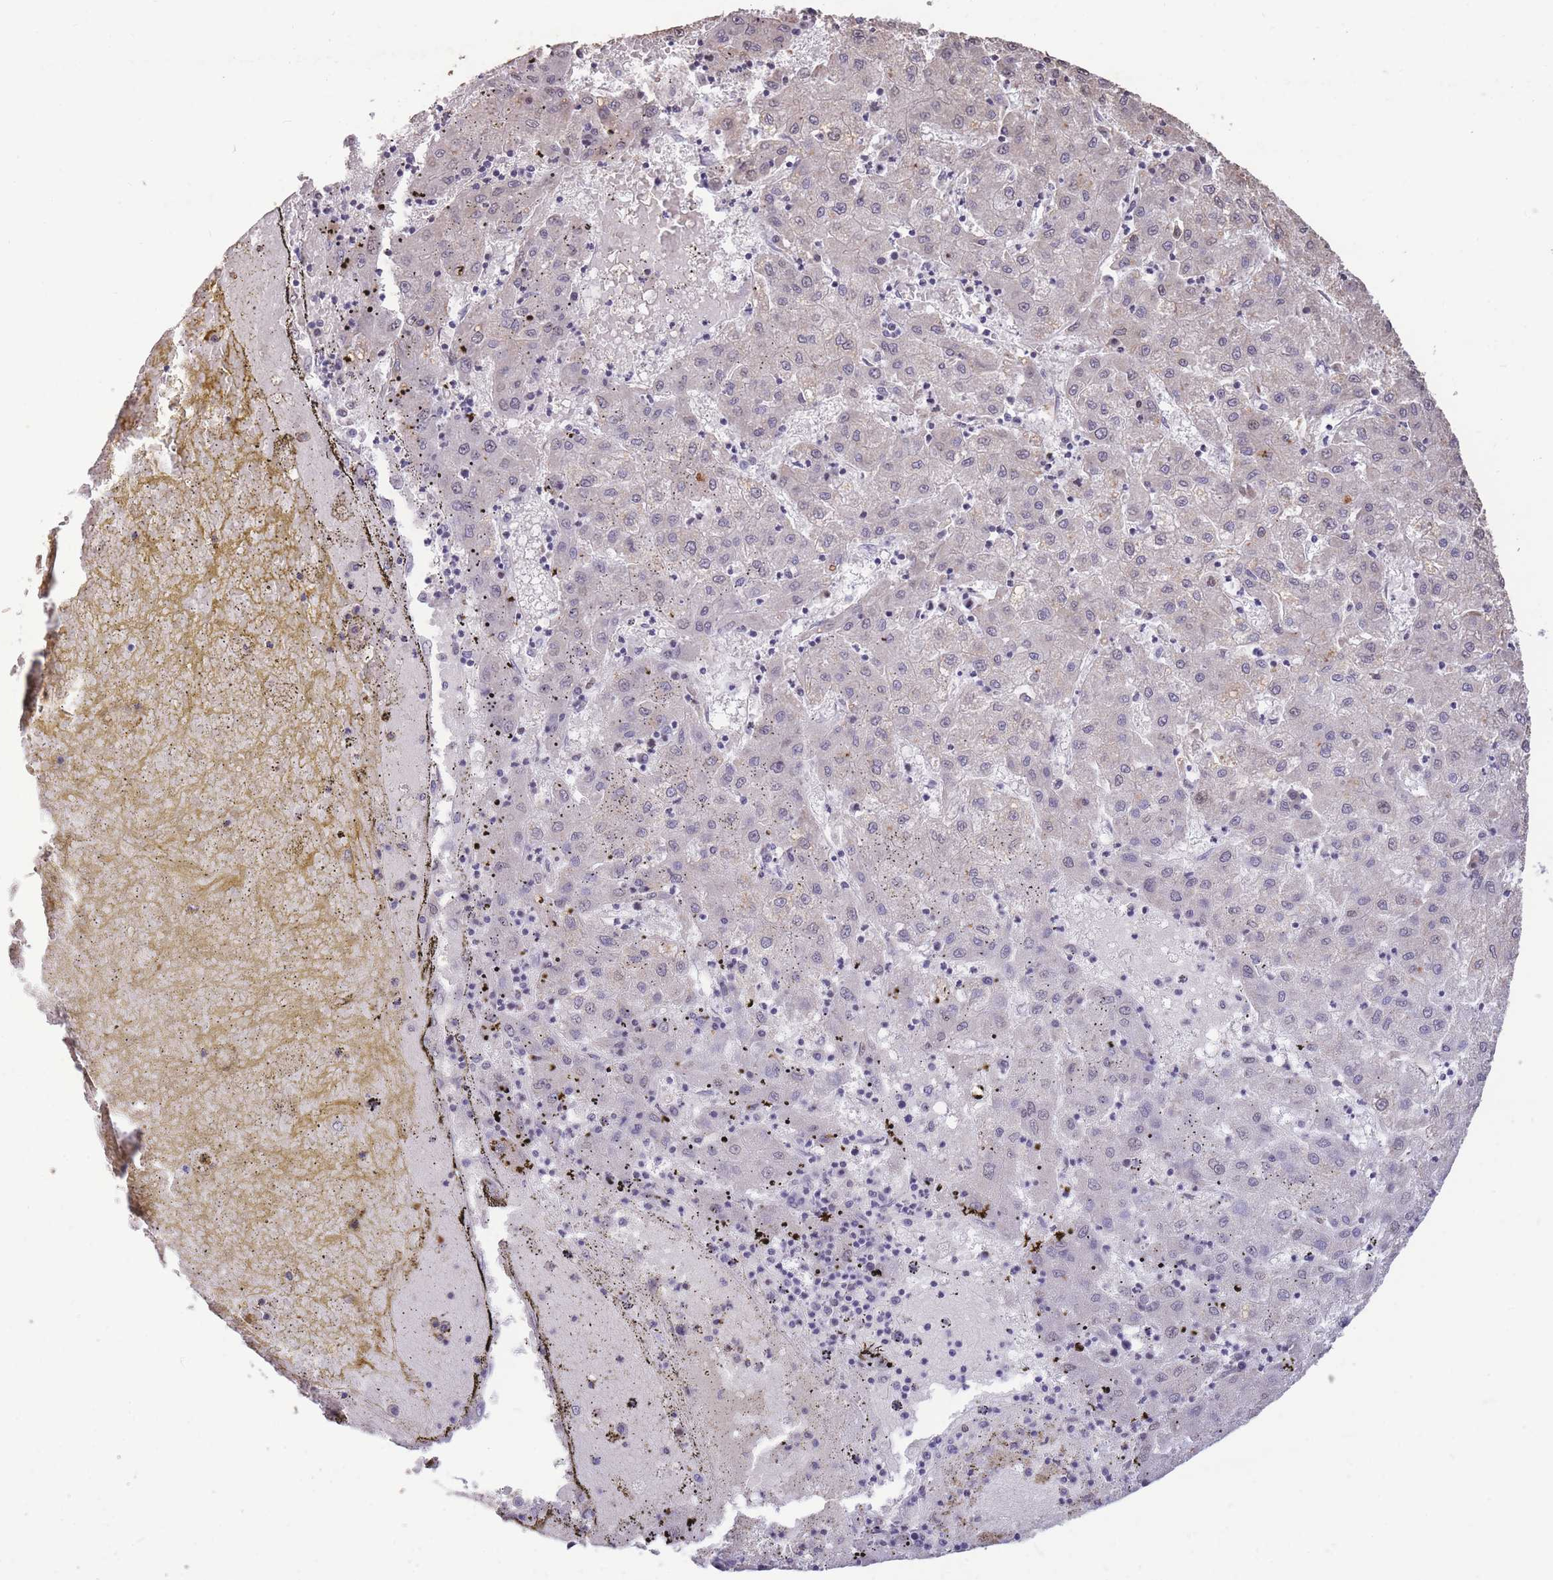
{"staining": {"intensity": "negative", "quantity": "none", "location": "none"}, "tissue": "liver cancer", "cell_type": "Tumor cells", "image_type": "cancer", "snomed": [{"axis": "morphology", "description": "Carcinoma, Hepatocellular, NOS"}, {"axis": "topography", "description": "Liver"}], "caption": "Tumor cells are negative for protein expression in human hepatocellular carcinoma (liver).", "gene": "RGS14", "patient": {"sex": "male", "age": 72}}